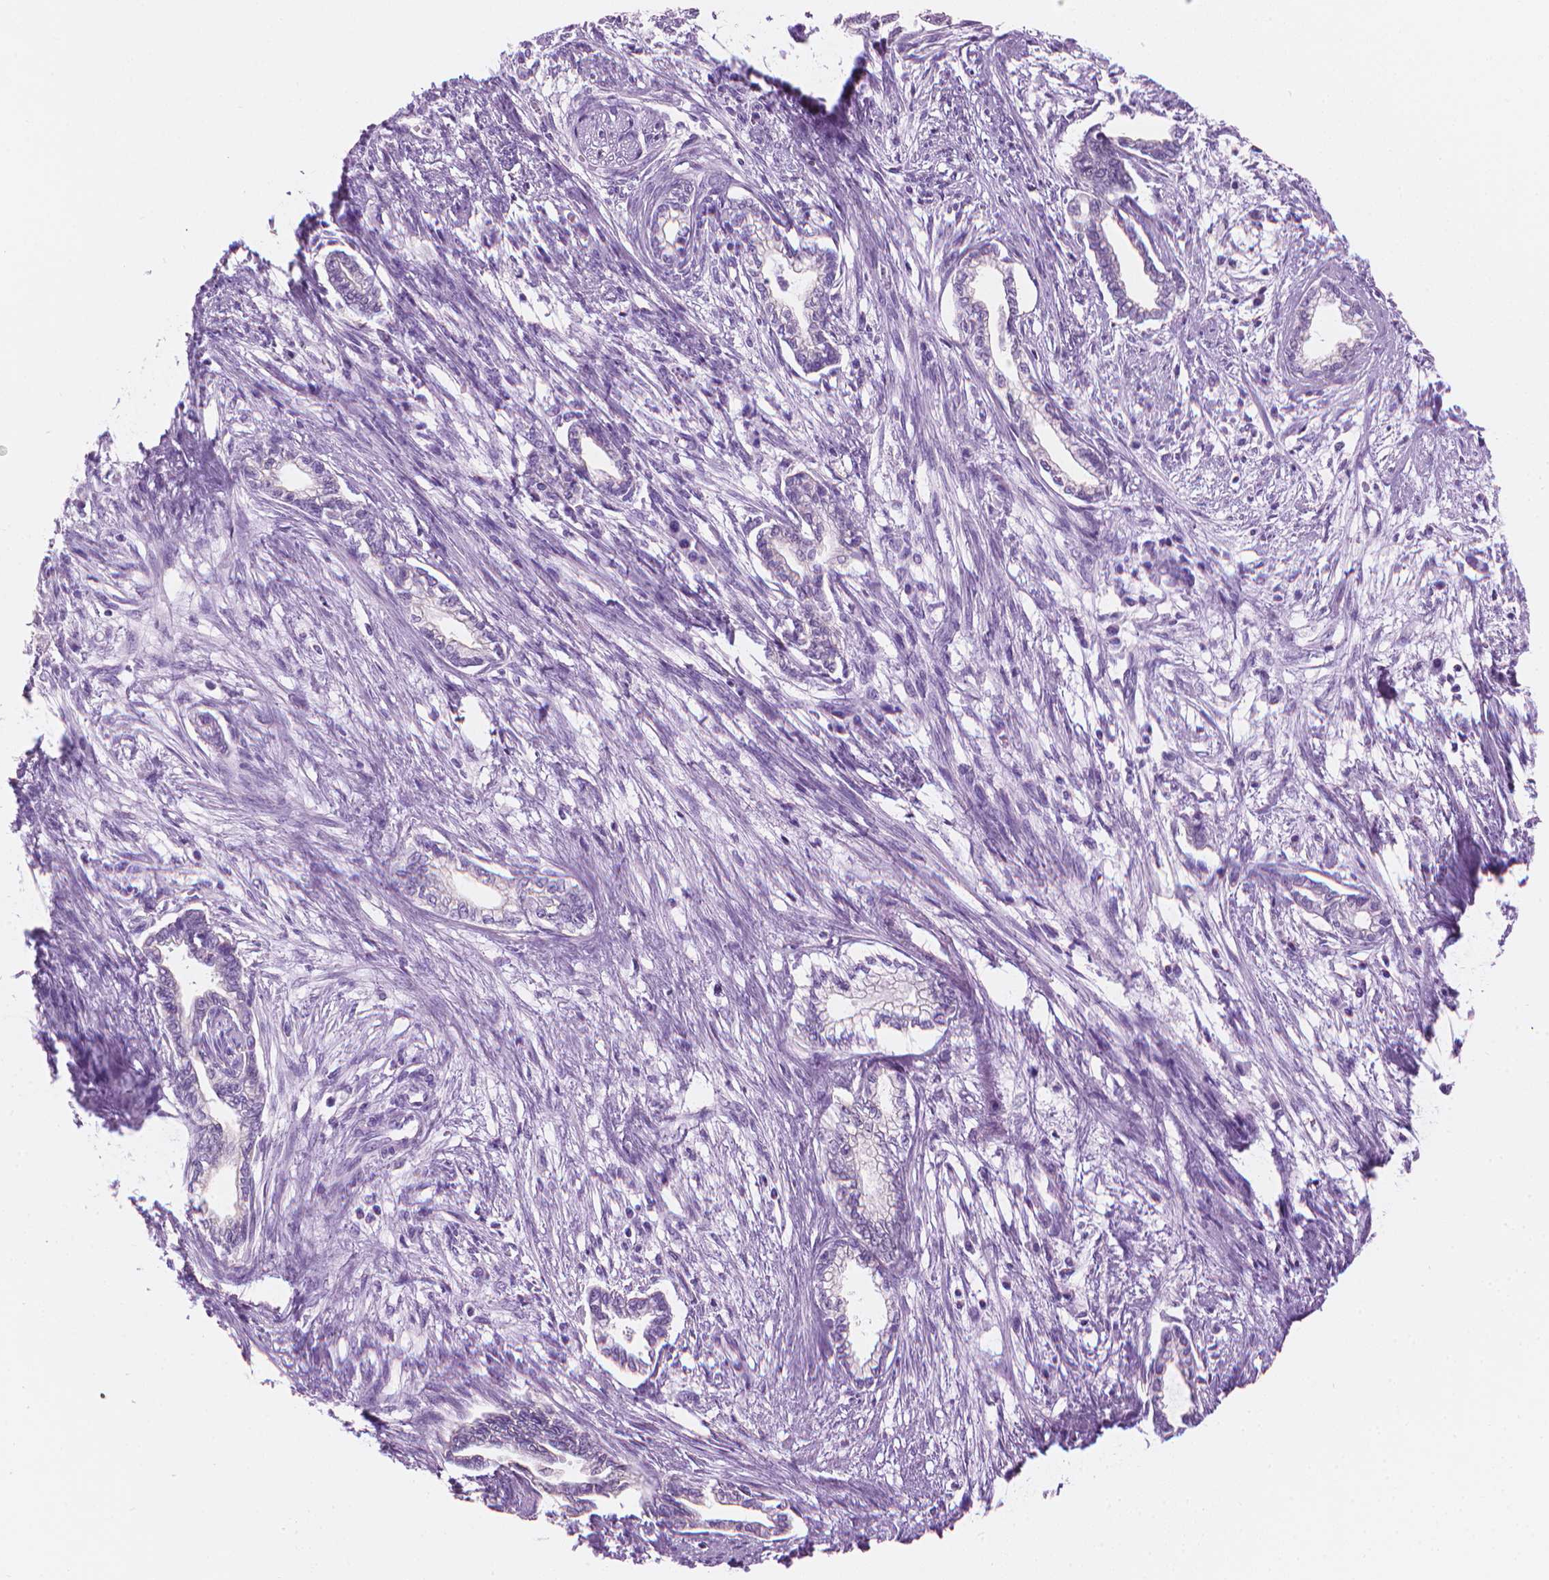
{"staining": {"intensity": "negative", "quantity": "none", "location": "none"}, "tissue": "cervical cancer", "cell_type": "Tumor cells", "image_type": "cancer", "snomed": [{"axis": "morphology", "description": "Adenocarcinoma, NOS"}, {"axis": "topography", "description": "Cervix"}], "caption": "Protein analysis of cervical cancer exhibits no significant expression in tumor cells.", "gene": "TTC29", "patient": {"sex": "female", "age": 62}}